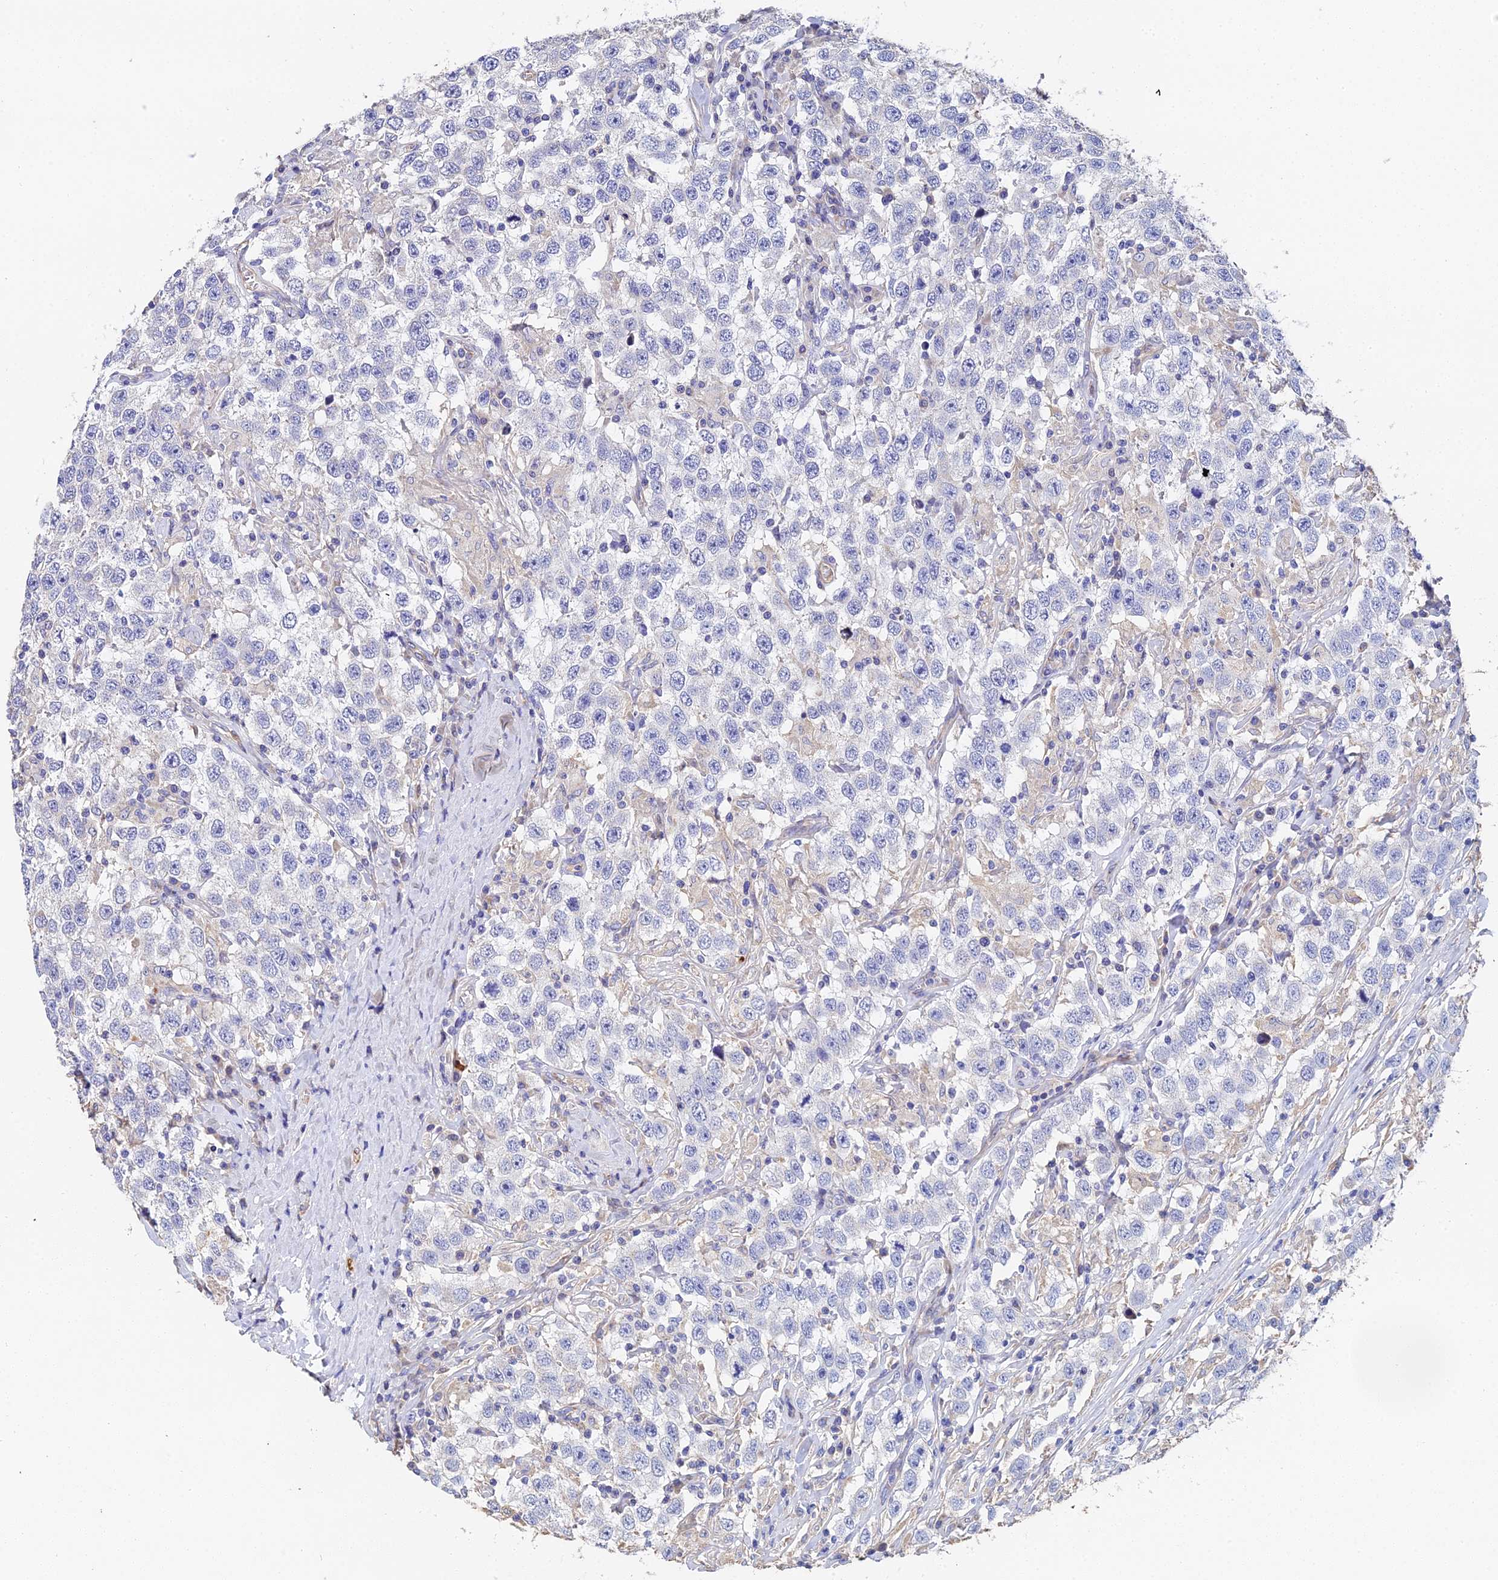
{"staining": {"intensity": "negative", "quantity": "none", "location": "none"}, "tissue": "testis cancer", "cell_type": "Tumor cells", "image_type": "cancer", "snomed": [{"axis": "morphology", "description": "Seminoma, NOS"}, {"axis": "topography", "description": "Testis"}], "caption": "Immunohistochemistry of human testis seminoma exhibits no staining in tumor cells.", "gene": "ENSG00000268674", "patient": {"sex": "male", "age": 41}}